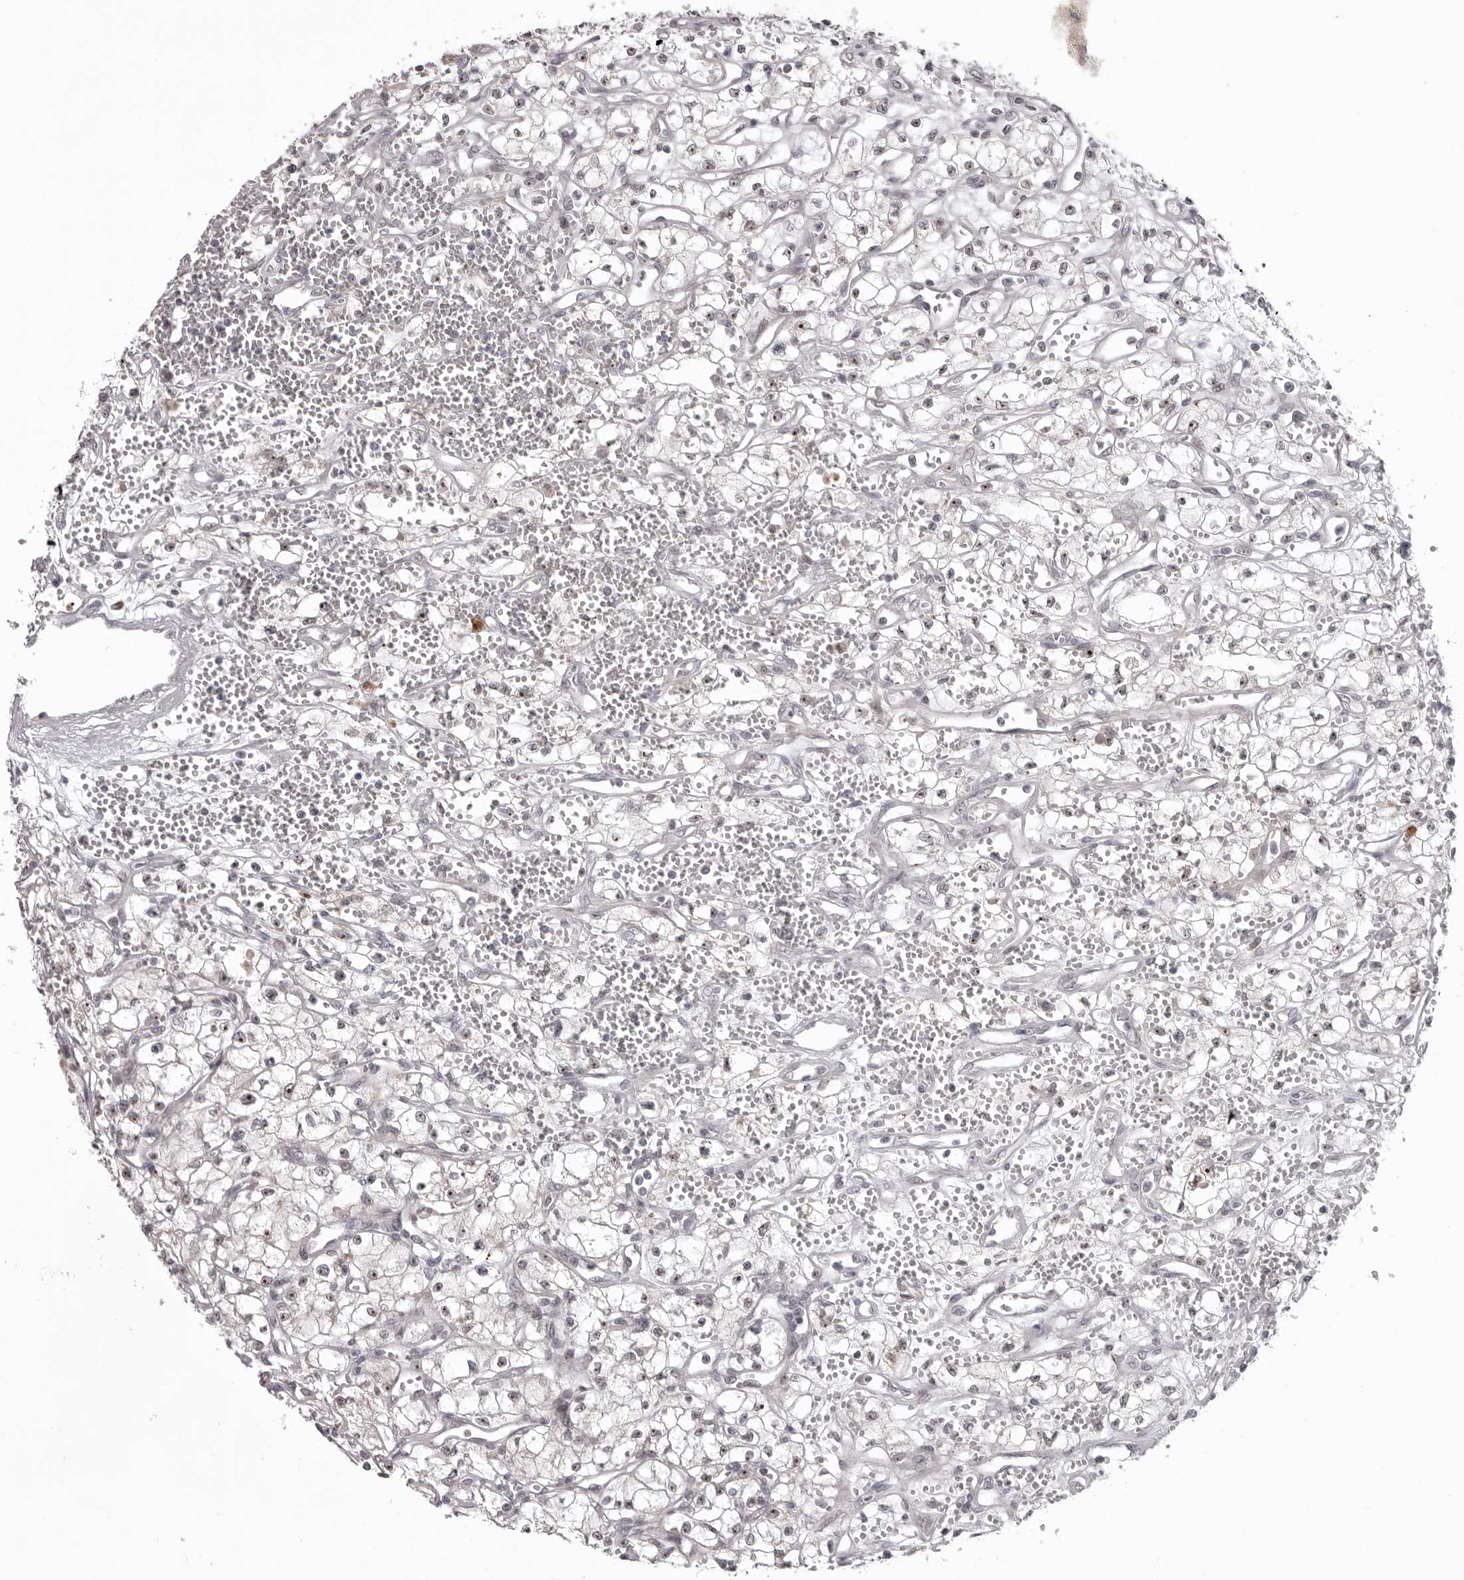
{"staining": {"intensity": "negative", "quantity": "none", "location": "none"}, "tissue": "renal cancer", "cell_type": "Tumor cells", "image_type": "cancer", "snomed": [{"axis": "morphology", "description": "Adenocarcinoma, NOS"}, {"axis": "topography", "description": "Kidney"}], "caption": "Renal adenocarcinoma stained for a protein using immunohistochemistry (IHC) displays no expression tumor cells.", "gene": "HELZ", "patient": {"sex": "male", "age": 59}}